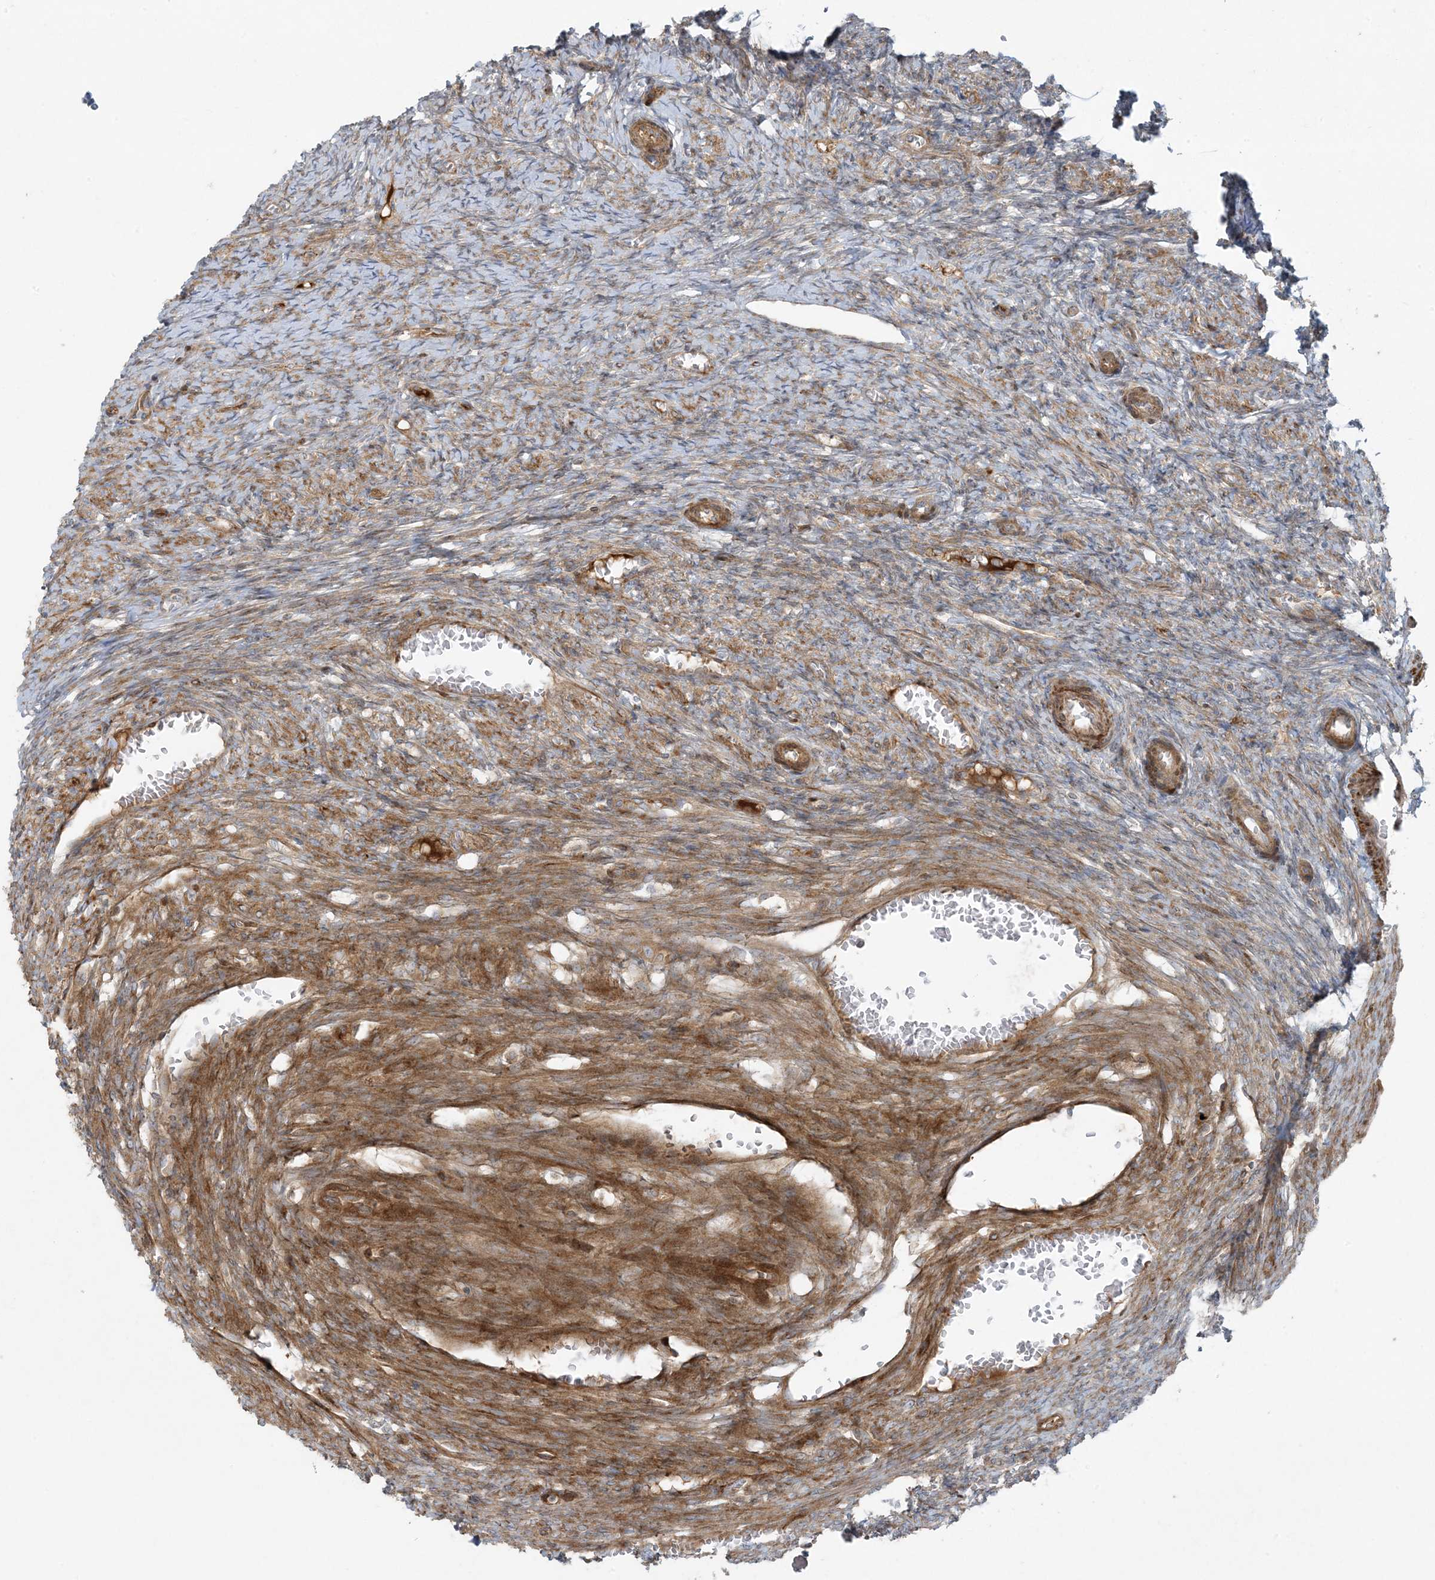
{"staining": {"intensity": "moderate", "quantity": ">75%", "location": "cytoplasmic/membranous"}, "tissue": "ovary", "cell_type": "Follicle cells", "image_type": "normal", "snomed": [{"axis": "morphology", "description": "Normal tissue, NOS"}, {"axis": "topography", "description": "Ovary"}], "caption": "Brown immunohistochemical staining in normal human ovary shows moderate cytoplasmic/membranous expression in about >75% of follicle cells.", "gene": "PIK3R4", "patient": {"sex": "female", "age": 27}}